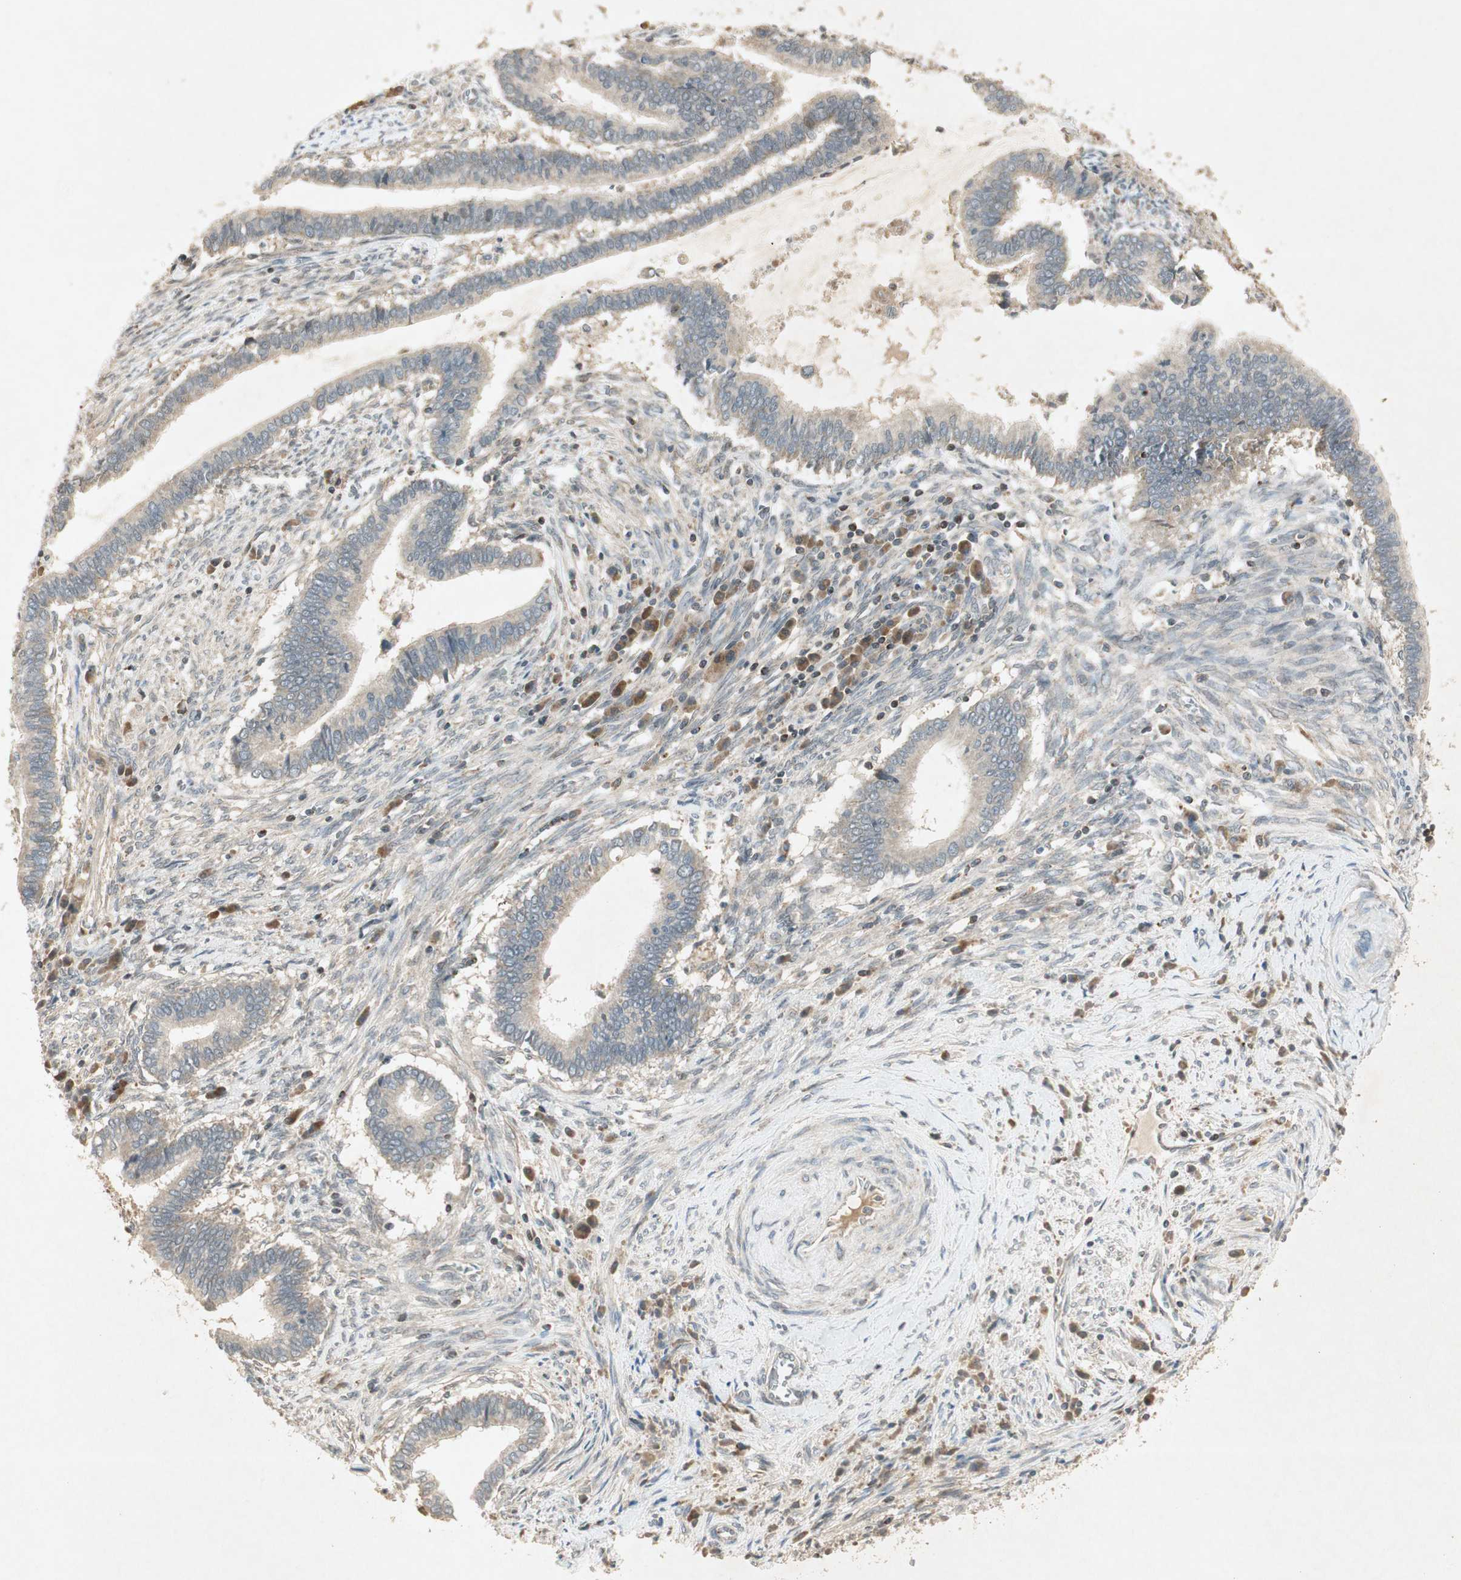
{"staining": {"intensity": "weak", "quantity": "25%-75%", "location": "cytoplasmic/membranous"}, "tissue": "cervical cancer", "cell_type": "Tumor cells", "image_type": "cancer", "snomed": [{"axis": "morphology", "description": "Adenocarcinoma, NOS"}, {"axis": "topography", "description": "Cervix"}], "caption": "The image exhibits staining of cervical cancer (adenocarcinoma), revealing weak cytoplasmic/membranous protein expression (brown color) within tumor cells.", "gene": "USP2", "patient": {"sex": "female", "age": 44}}